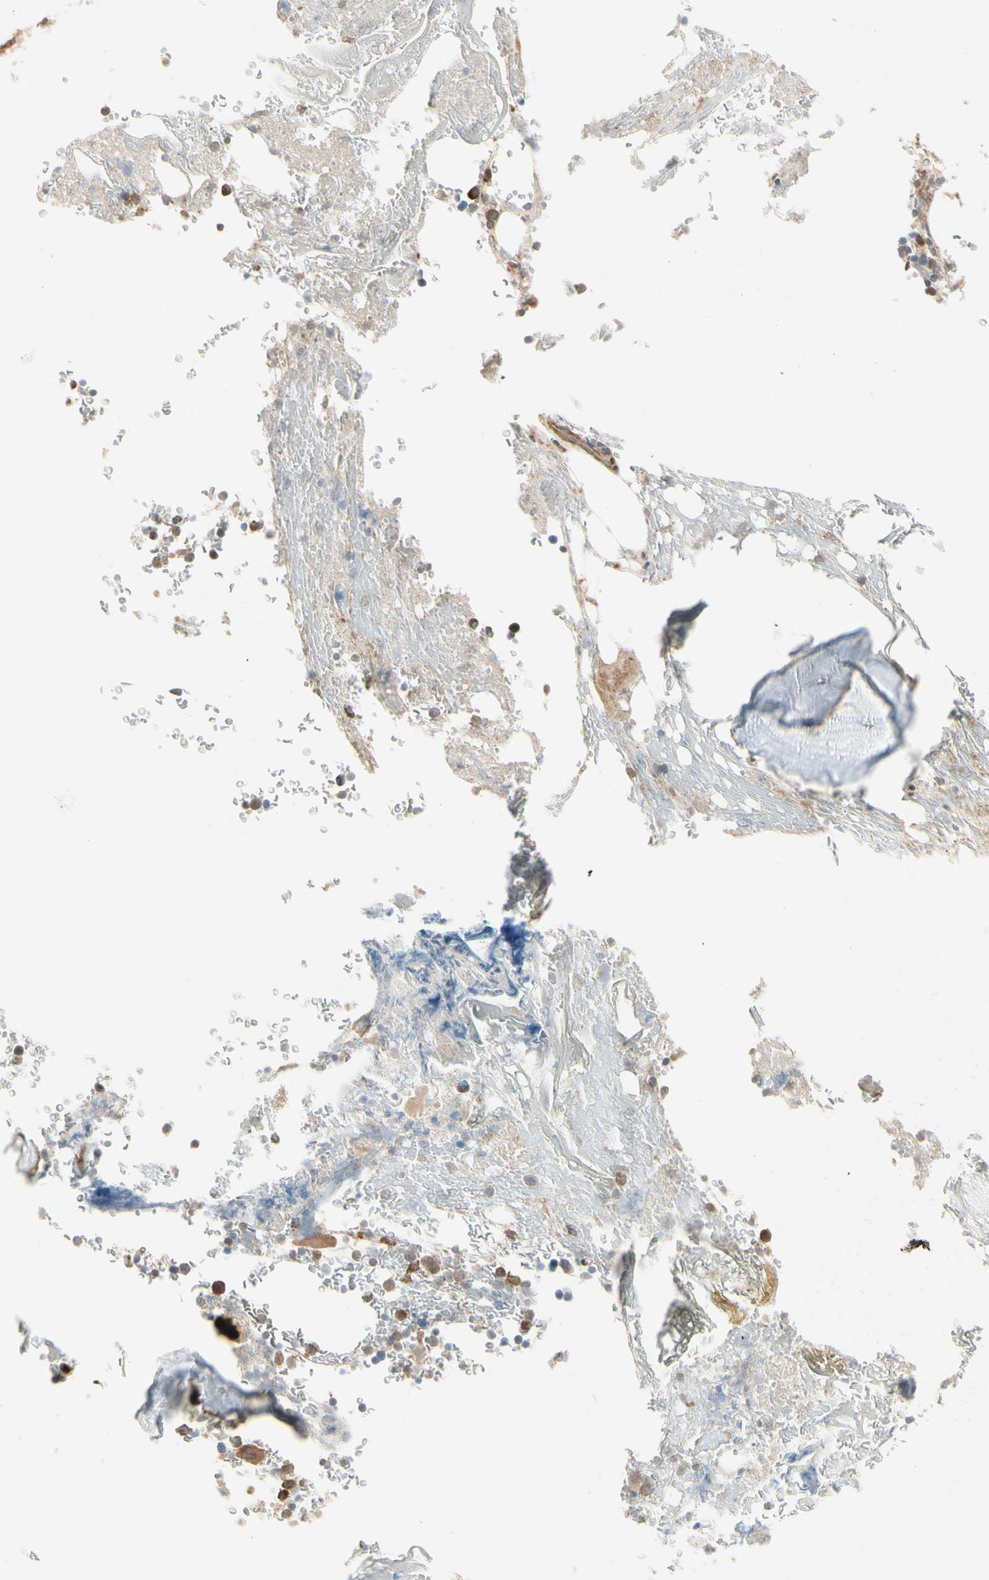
{"staining": {"intensity": "moderate", "quantity": ">75%", "location": "cytoplasmic/membranous"}, "tissue": "bone marrow", "cell_type": "Hematopoietic cells", "image_type": "normal", "snomed": [{"axis": "morphology", "description": "Normal tissue, NOS"}, {"axis": "topography", "description": "Bone marrow"}], "caption": "High-magnification brightfield microscopy of normal bone marrow stained with DAB (3,3'-diaminobenzidine) (brown) and counterstained with hematoxylin (blue). hematopoietic cells exhibit moderate cytoplasmic/membranous expression is seen in approximately>75% of cells.", "gene": "IRAG1", "patient": {"sex": "female", "age": 73}}